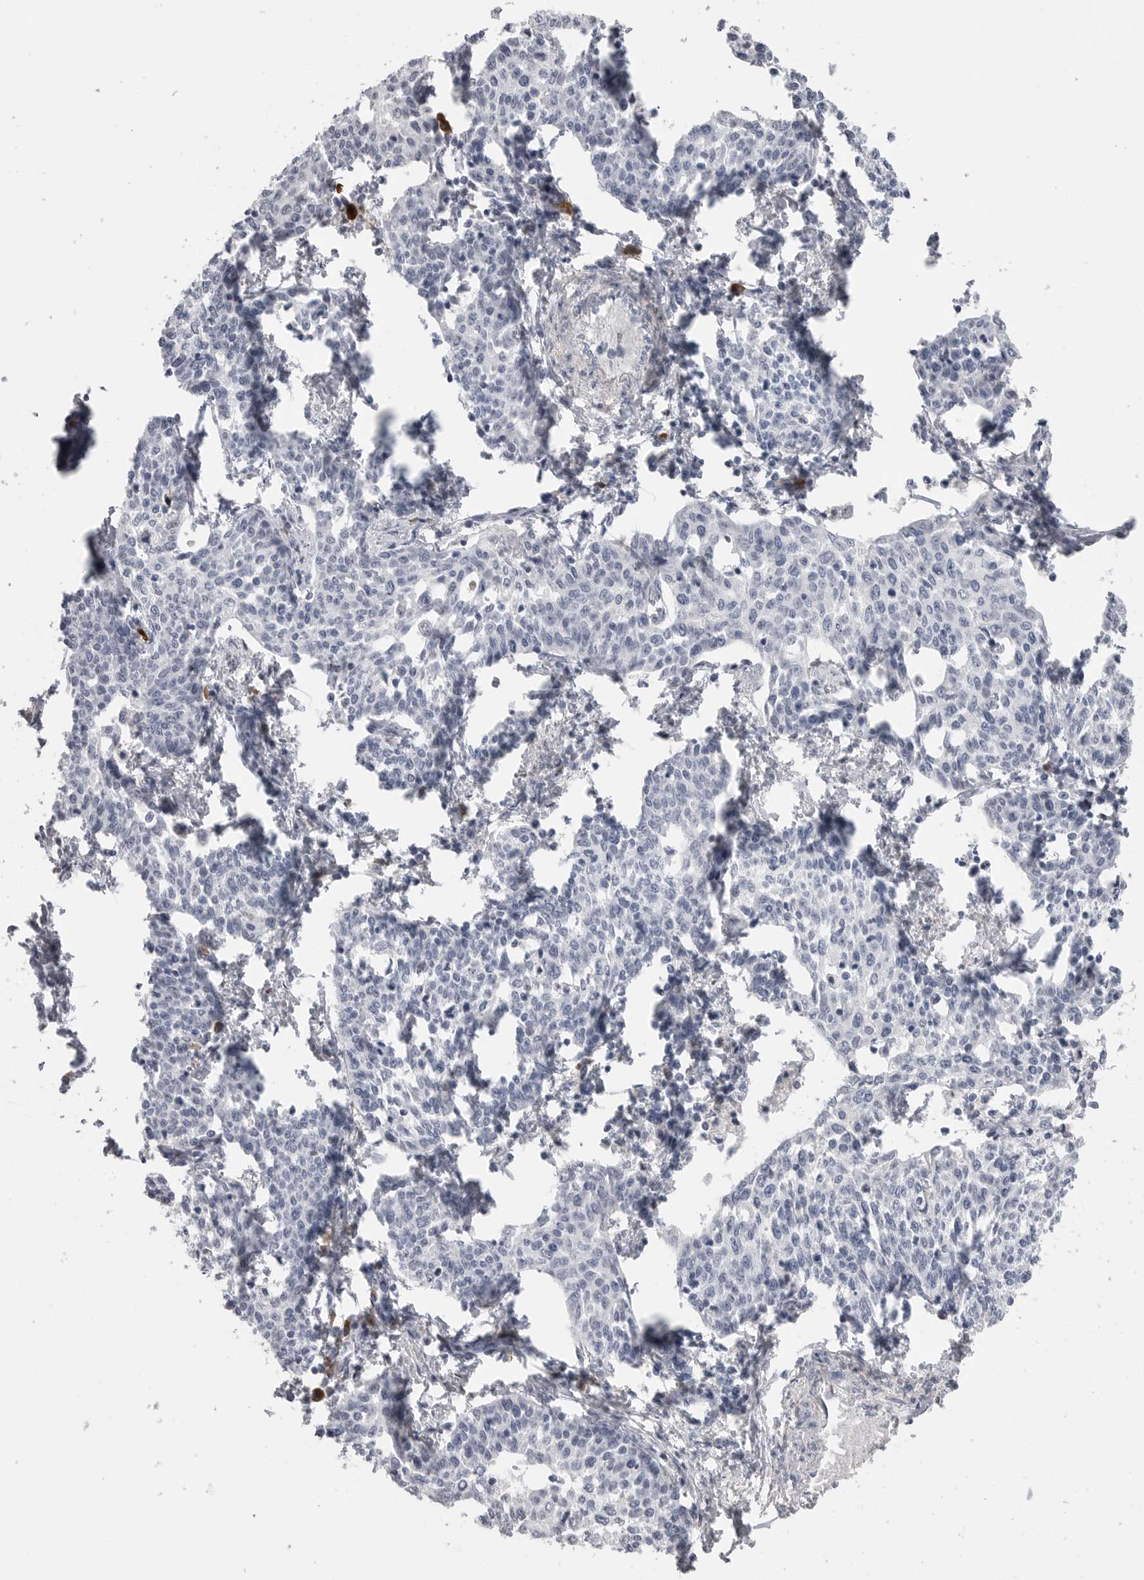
{"staining": {"intensity": "negative", "quantity": "none", "location": "none"}, "tissue": "cervical cancer", "cell_type": "Tumor cells", "image_type": "cancer", "snomed": [{"axis": "morphology", "description": "Squamous cell carcinoma, NOS"}, {"axis": "topography", "description": "Cervix"}], "caption": "The image shows no staining of tumor cells in cervical cancer (squamous cell carcinoma).", "gene": "PLEKHF1", "patient": {"sex": "female", "age": 34}}